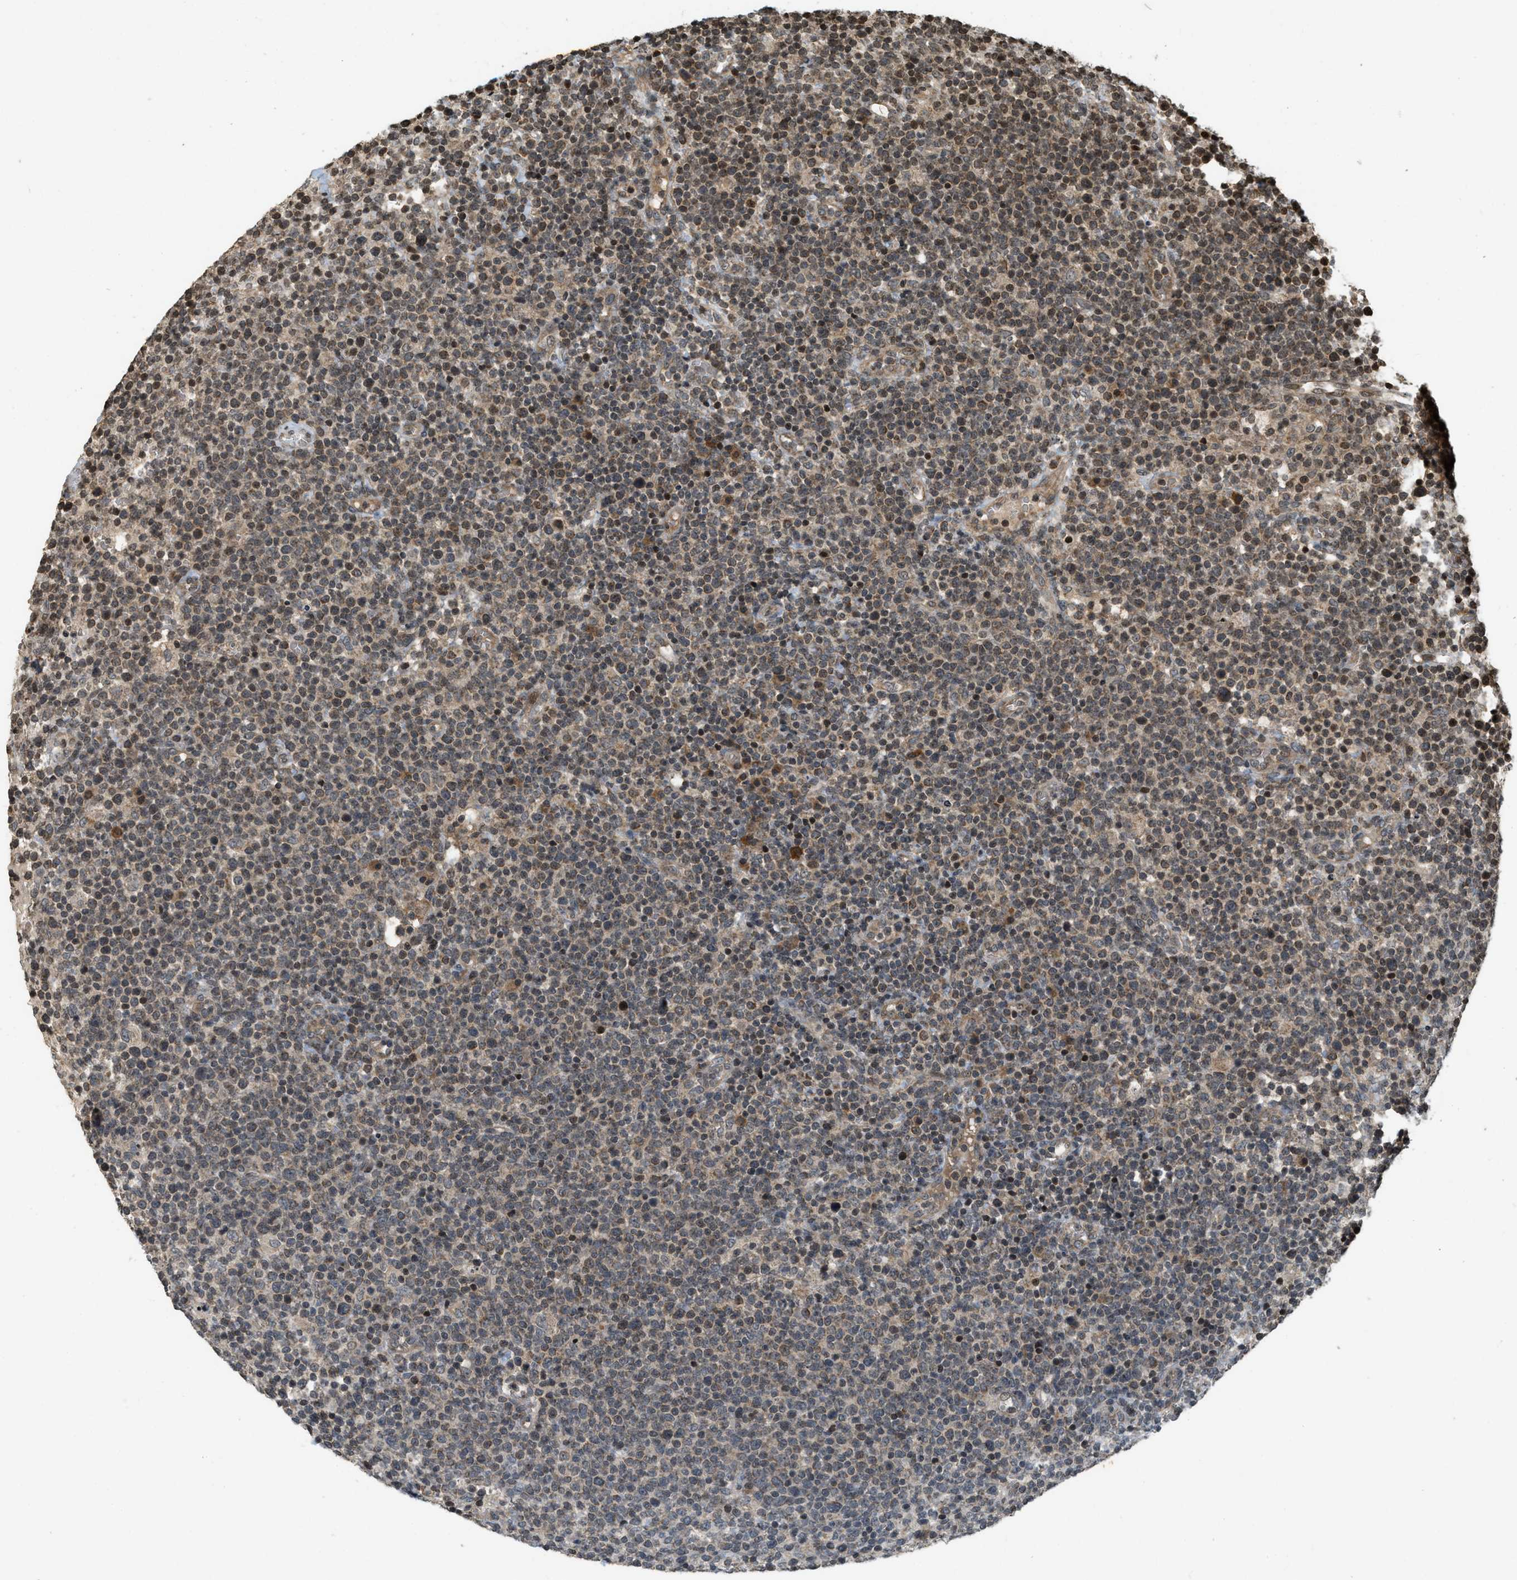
{"staining": {"intensity": "moderate", "quantity": ">75%", "location": "cytoplasmic/membranous,nuclear"}, "tissue": "lymphoma", "cell_type": "Tumor cells", "image_type": "cancer", "snomed": [{"axis": "morphology", "description": "Malignant lymphoma, non-Hodgkin's type, High grade"}, {"axis": "topography", "description": "Lymph node"}], "caption": "Immunohistochemistry staining of malignant lymphoma, non-Hodgkin's type (high-grade), which demonstrates medium levels of moderate cytoplasmic/membranous and nuclear staining in about >75% of tumor cells indicating moderate cytoplasmic/membranous and nuclear protein expression. The staining was performed using DAB (3,3'-diaminobenzidine) (brown) for protein detection and nuclei were counterstained in hematoxylin (blue).", "gene": "SIAH1", "patient": {"sex": "male", "age": 61}}